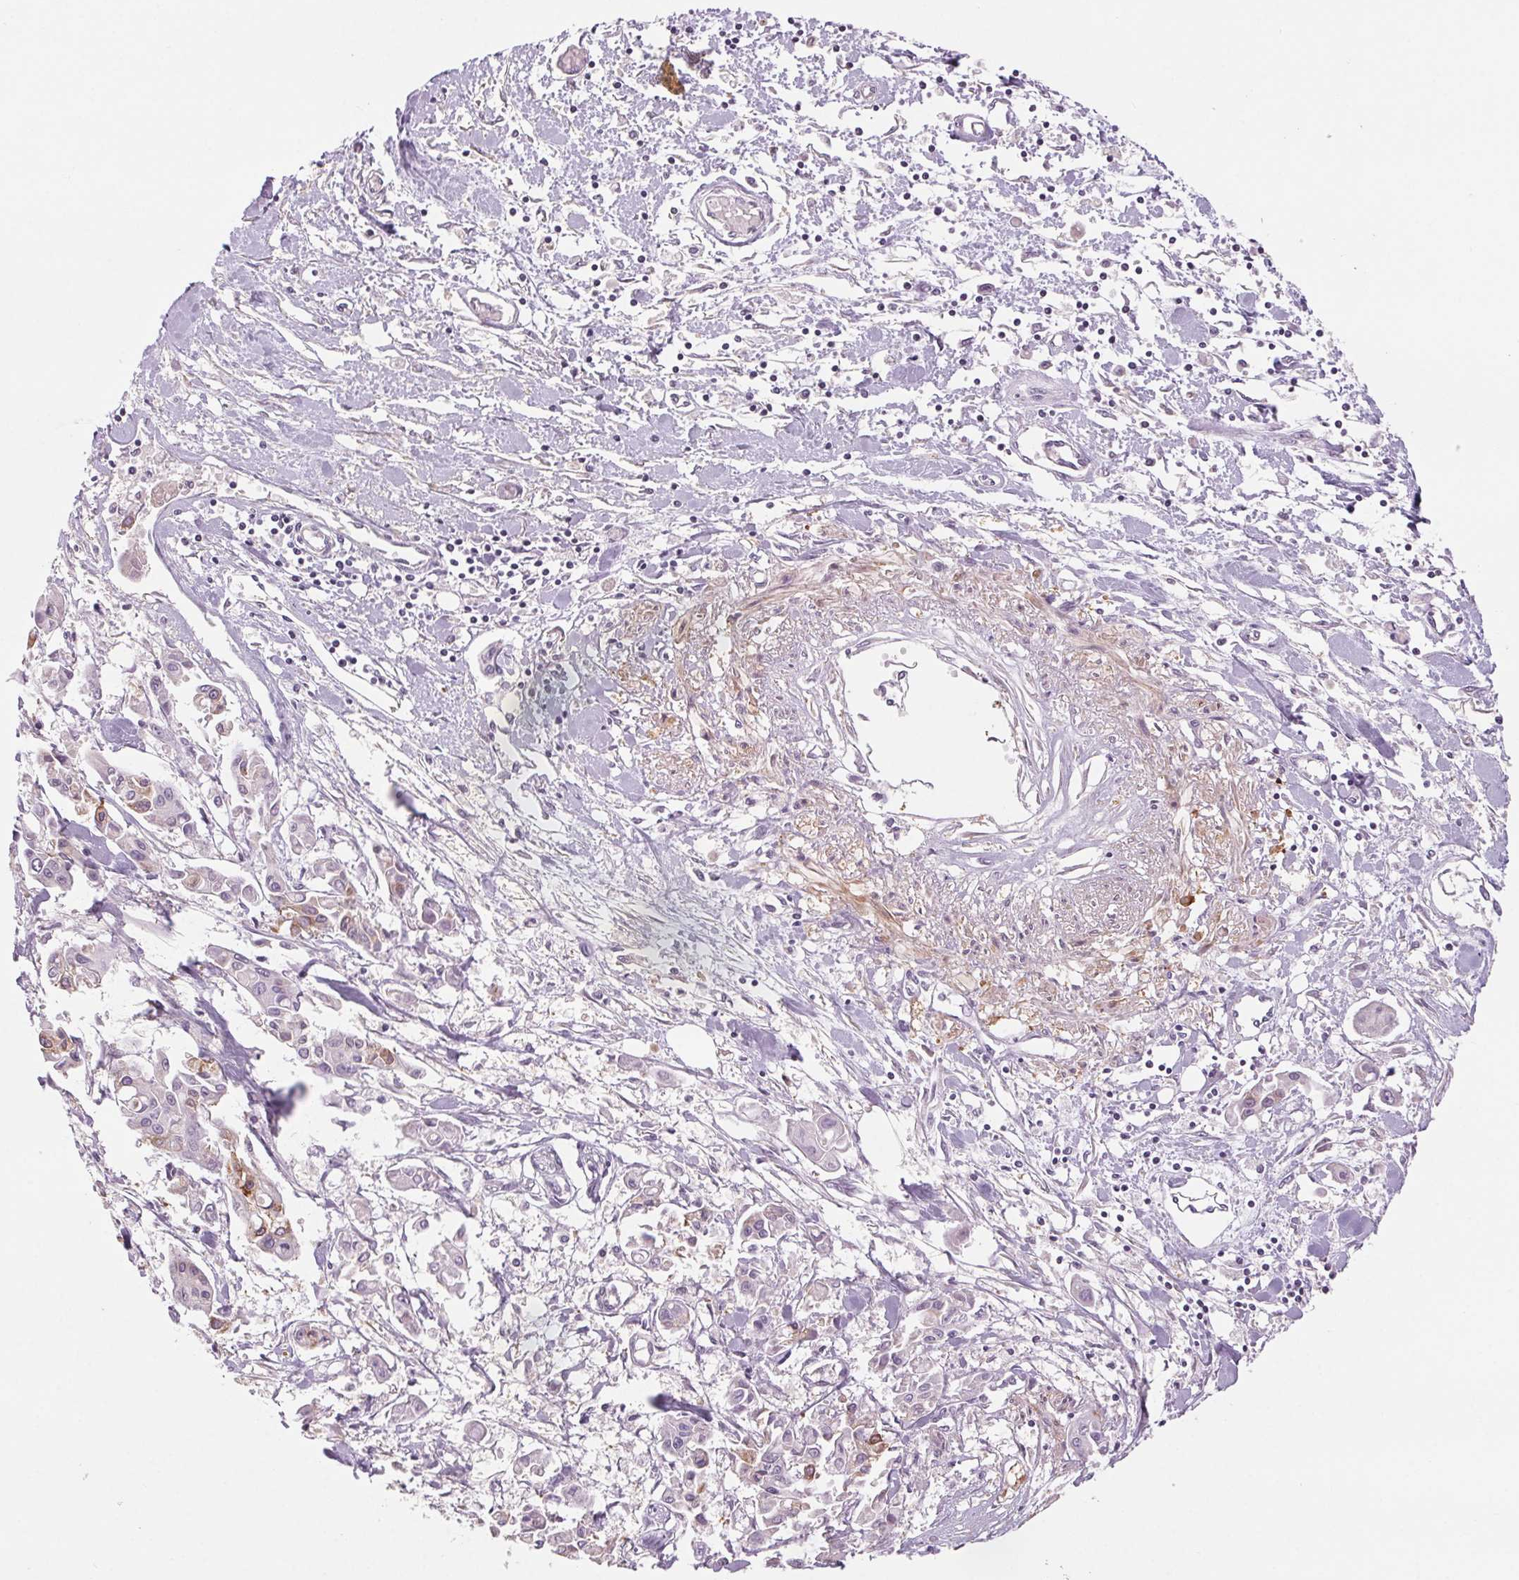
{"staining": {"intensity": "moderate", "quantity": "<25%", "location": "cytoplasmic/membranous"}, "tissue": "pancreatic cancer", "cell_type": "Tumor cells", "image_type": "cancer", "snomed": [{"axis": "morphology", "description": "Adenocarcinoma, NOS"}, {"axis": "topography", "description": "Pancreas"}], "caption": "Immunohistochemistry (DAB) staining of adenocarcinoma (pancreatic) displays moderate cytoplasmic/membranous protein positivity in about <25% of tumor cells.", "gene": "HHLA2", "patient": {"sex": "male", "age": 61}}